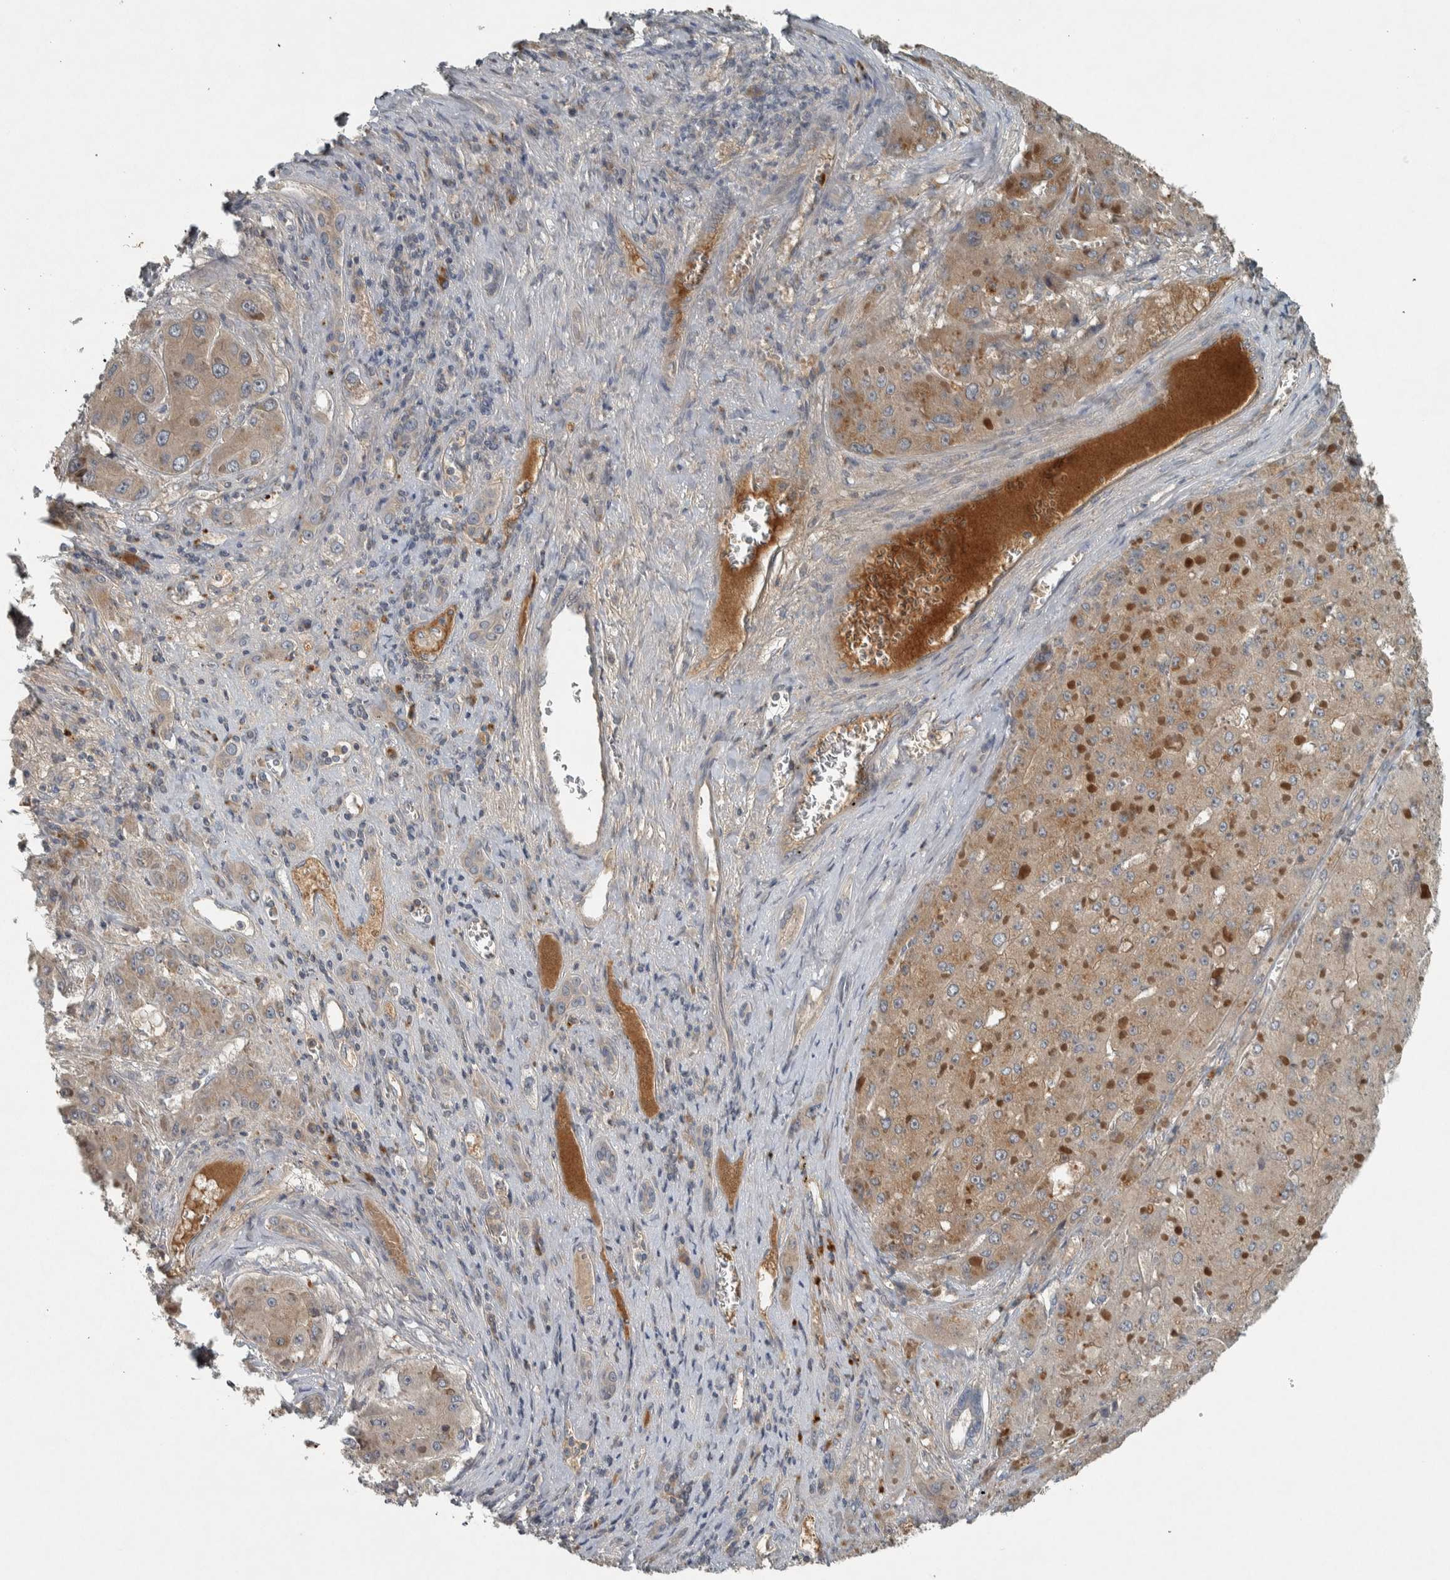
{"staining": {"intensity": "moderate", "quantity": ">75%", "location": "cytoplasmic/membranous"}, "tissue": "liver cancer", "cell_type": "Tumor cells", "image_type": "cancer", "snomed": [{"axis": "morphology", "description": "Carcinoma, Hepatocellular, NOS"}, {"axis": "topography", "description": "Liver"}], "caption": "Liver hepatocellular carcinoma tissue demonstrates moderate cytoplasmic/membranous positivity in approximately >75% of tumor cells, visualized by immunohistochemistry.", "gene": "CLCN2", "patient": {"sex": "female", "age": 73}}